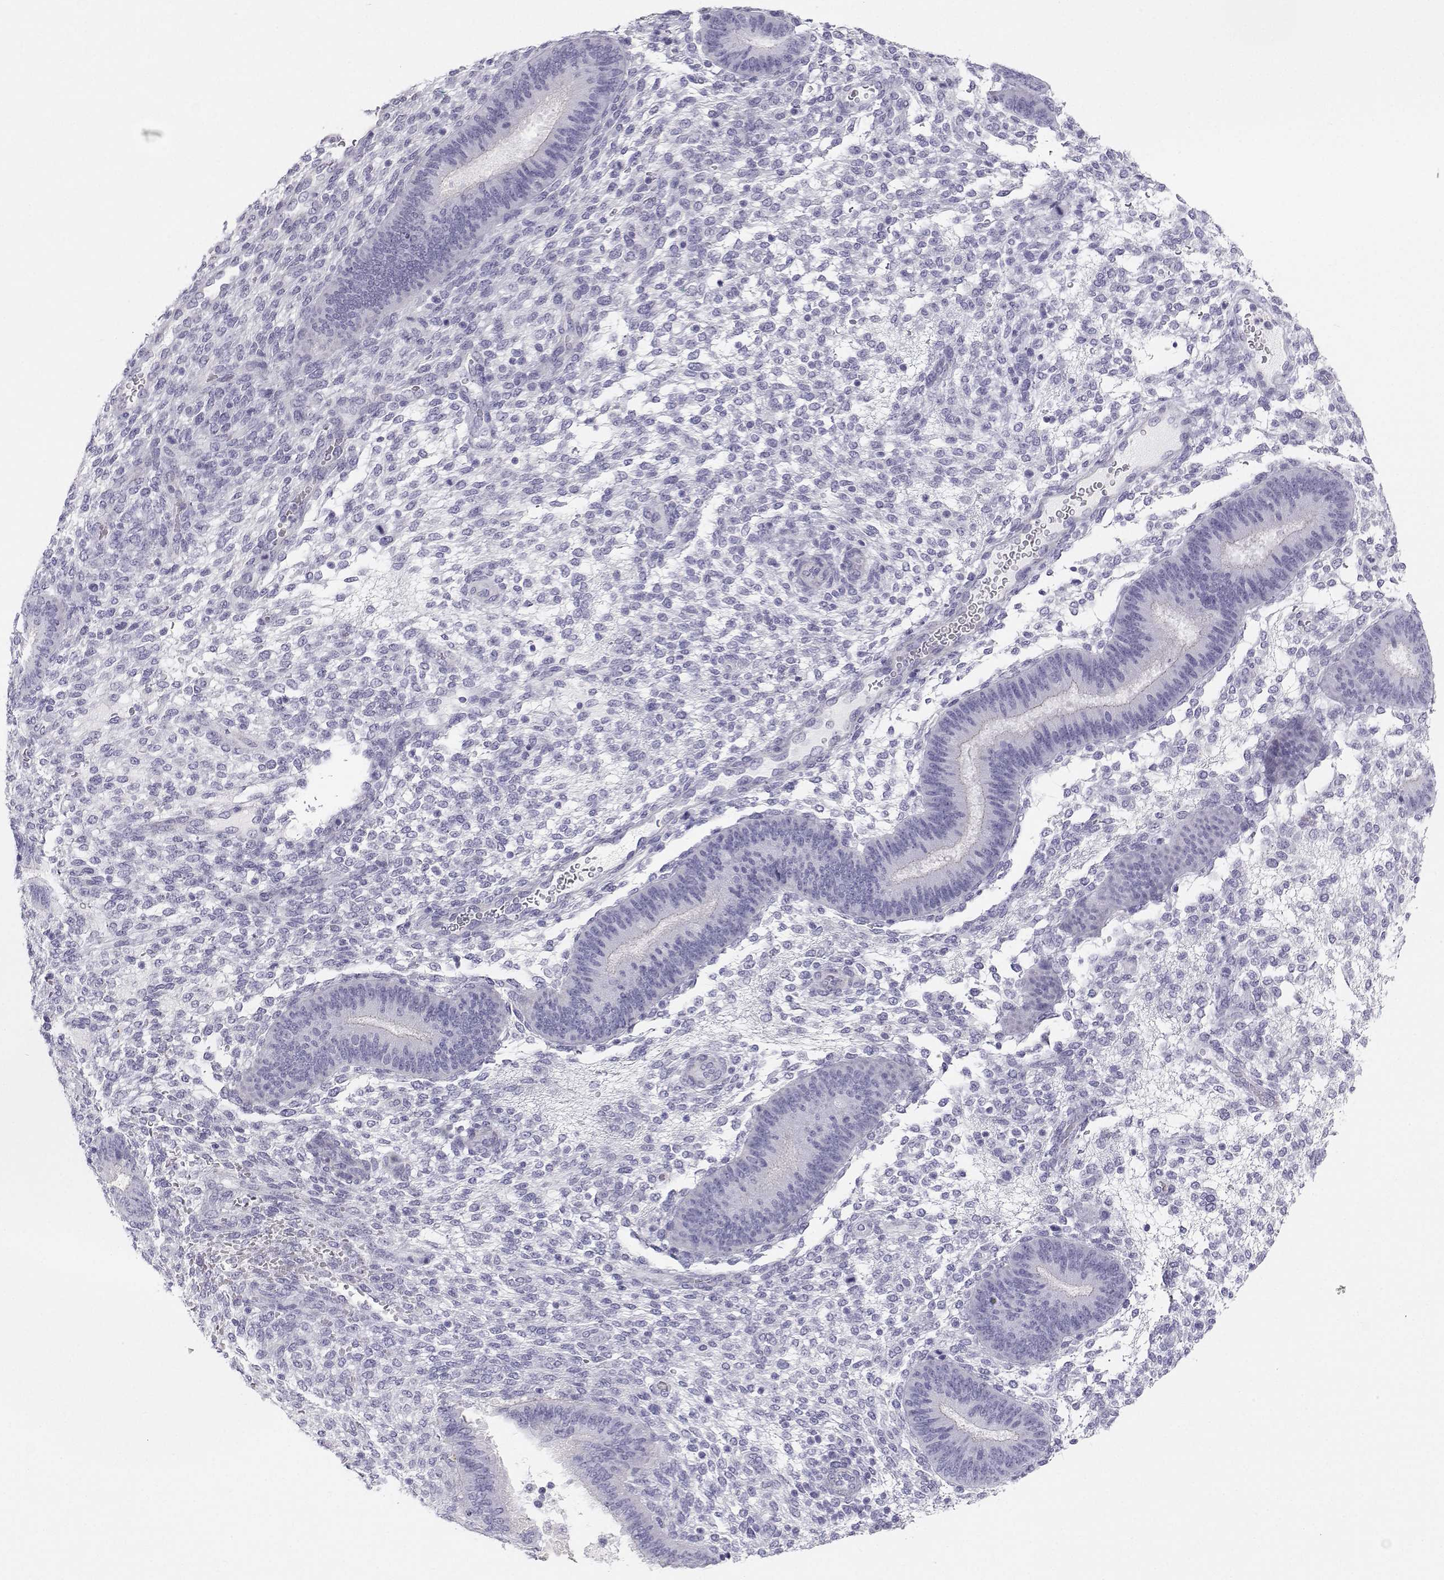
{"staining": {"intensity": "negative", "quantity": "none", "location": "none"}, "tissue": "endometrium", "cell_type": "Cells in endometrial stroma", "image_type": "normal", "snomed": [{"axis": "morphology", "description": "Normal tissue, NOS"}, {"axis": "topography", "description": "Endometrium"}], "caption": "Protein analysis of normal endometrium reveals no significant expression in cells in endometrial stroma.", "gene": "BHMT", "patient": {"sex": "female", "age": 39}}